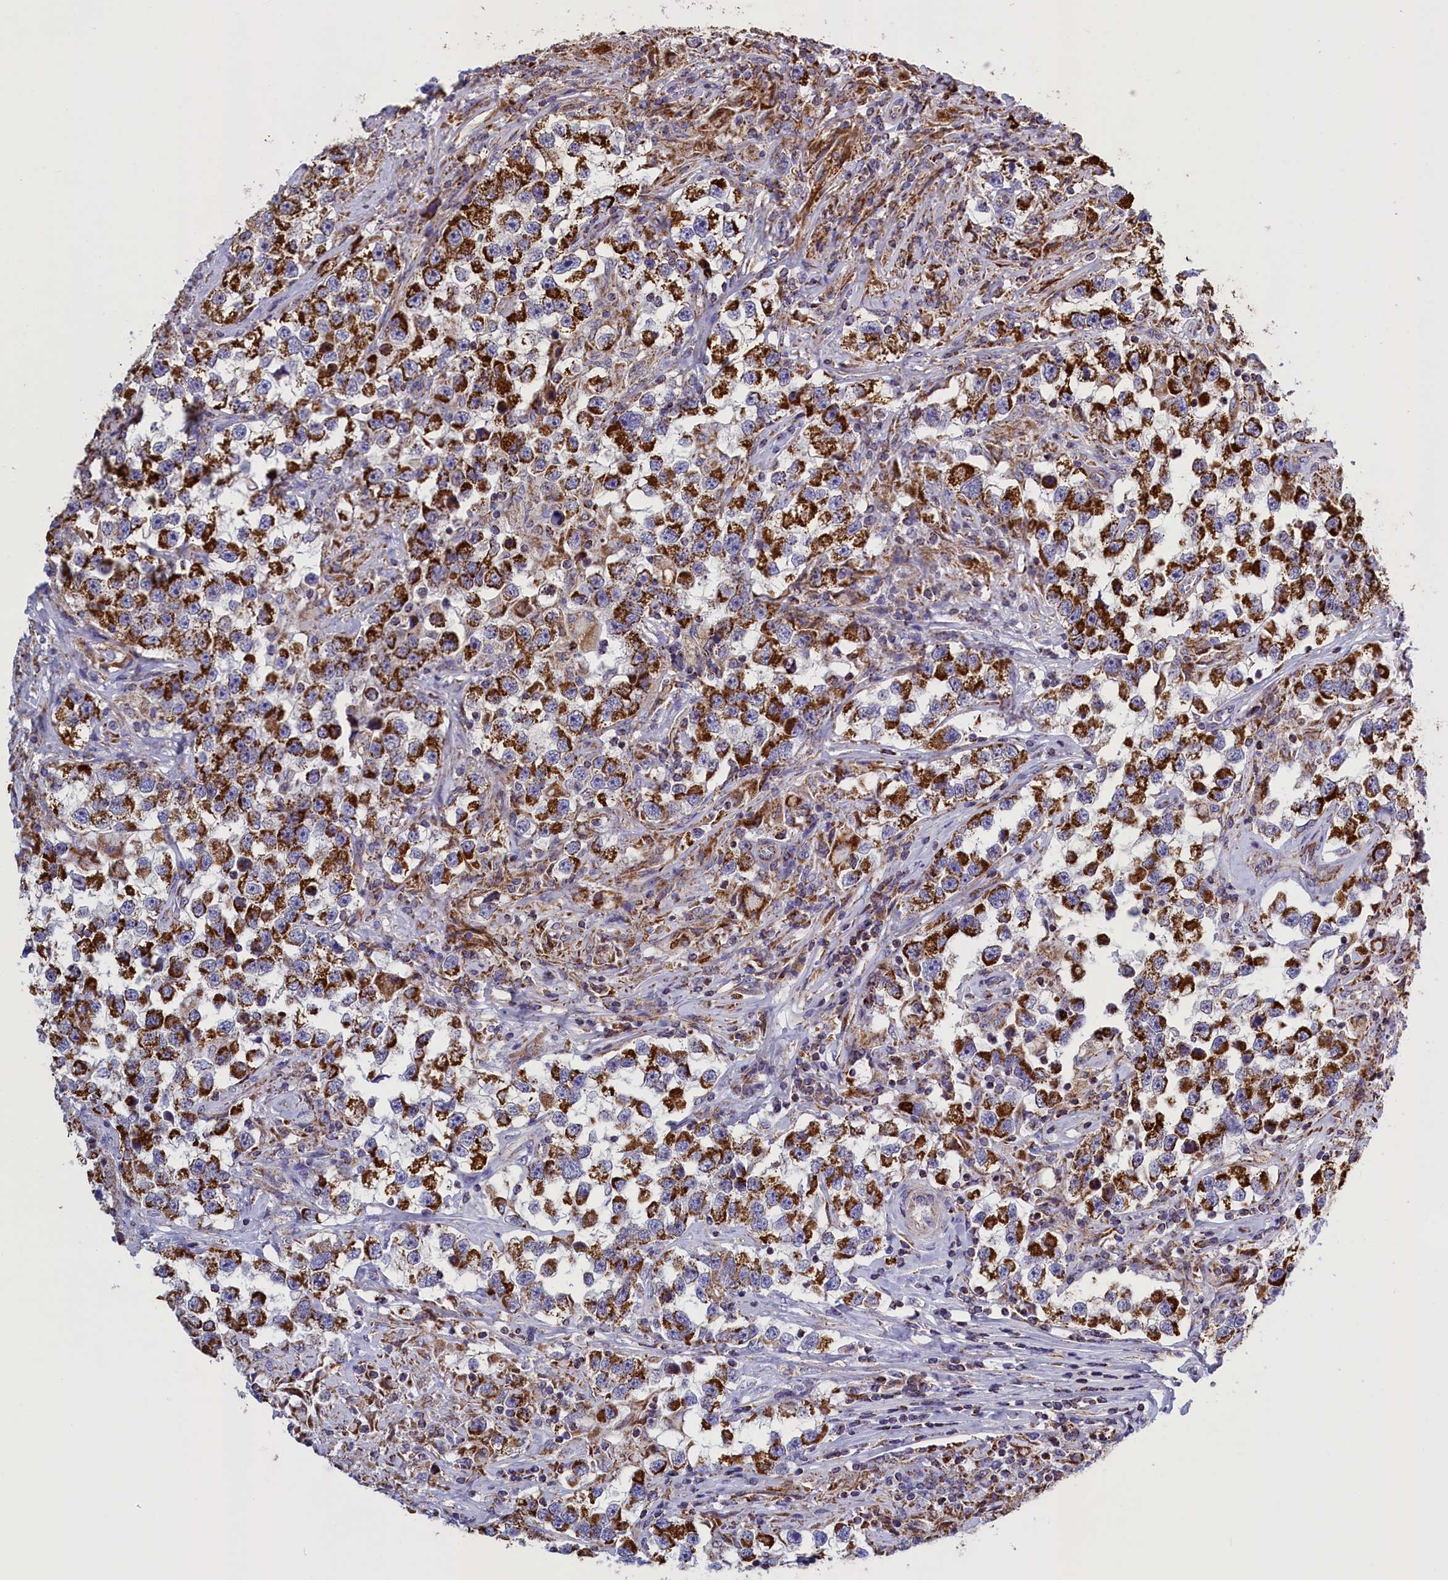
{"staining": {"intensity": "strong", "quantity": ">75%", "location": "cytoplasmic/membranous"}, "tissue": "testis cancer", "cell_type": "Tumor cells", "image_type": "cancer", "snomed": [{"axis": "morphology", "description": "Seminoma, NOS"}, {"axis": "topography", "description": "Testis"}], "caption": "Immunohistochemistry of testis cancer (seminoma) shows high levels of strong cytoplasmic/membranous expression in approximately >75% of tumor cells. (Brightfield microscopy of DAB IHC at high magnification).", "gene": "IFT122", "patient": {"sex": "male", "age": 46}}